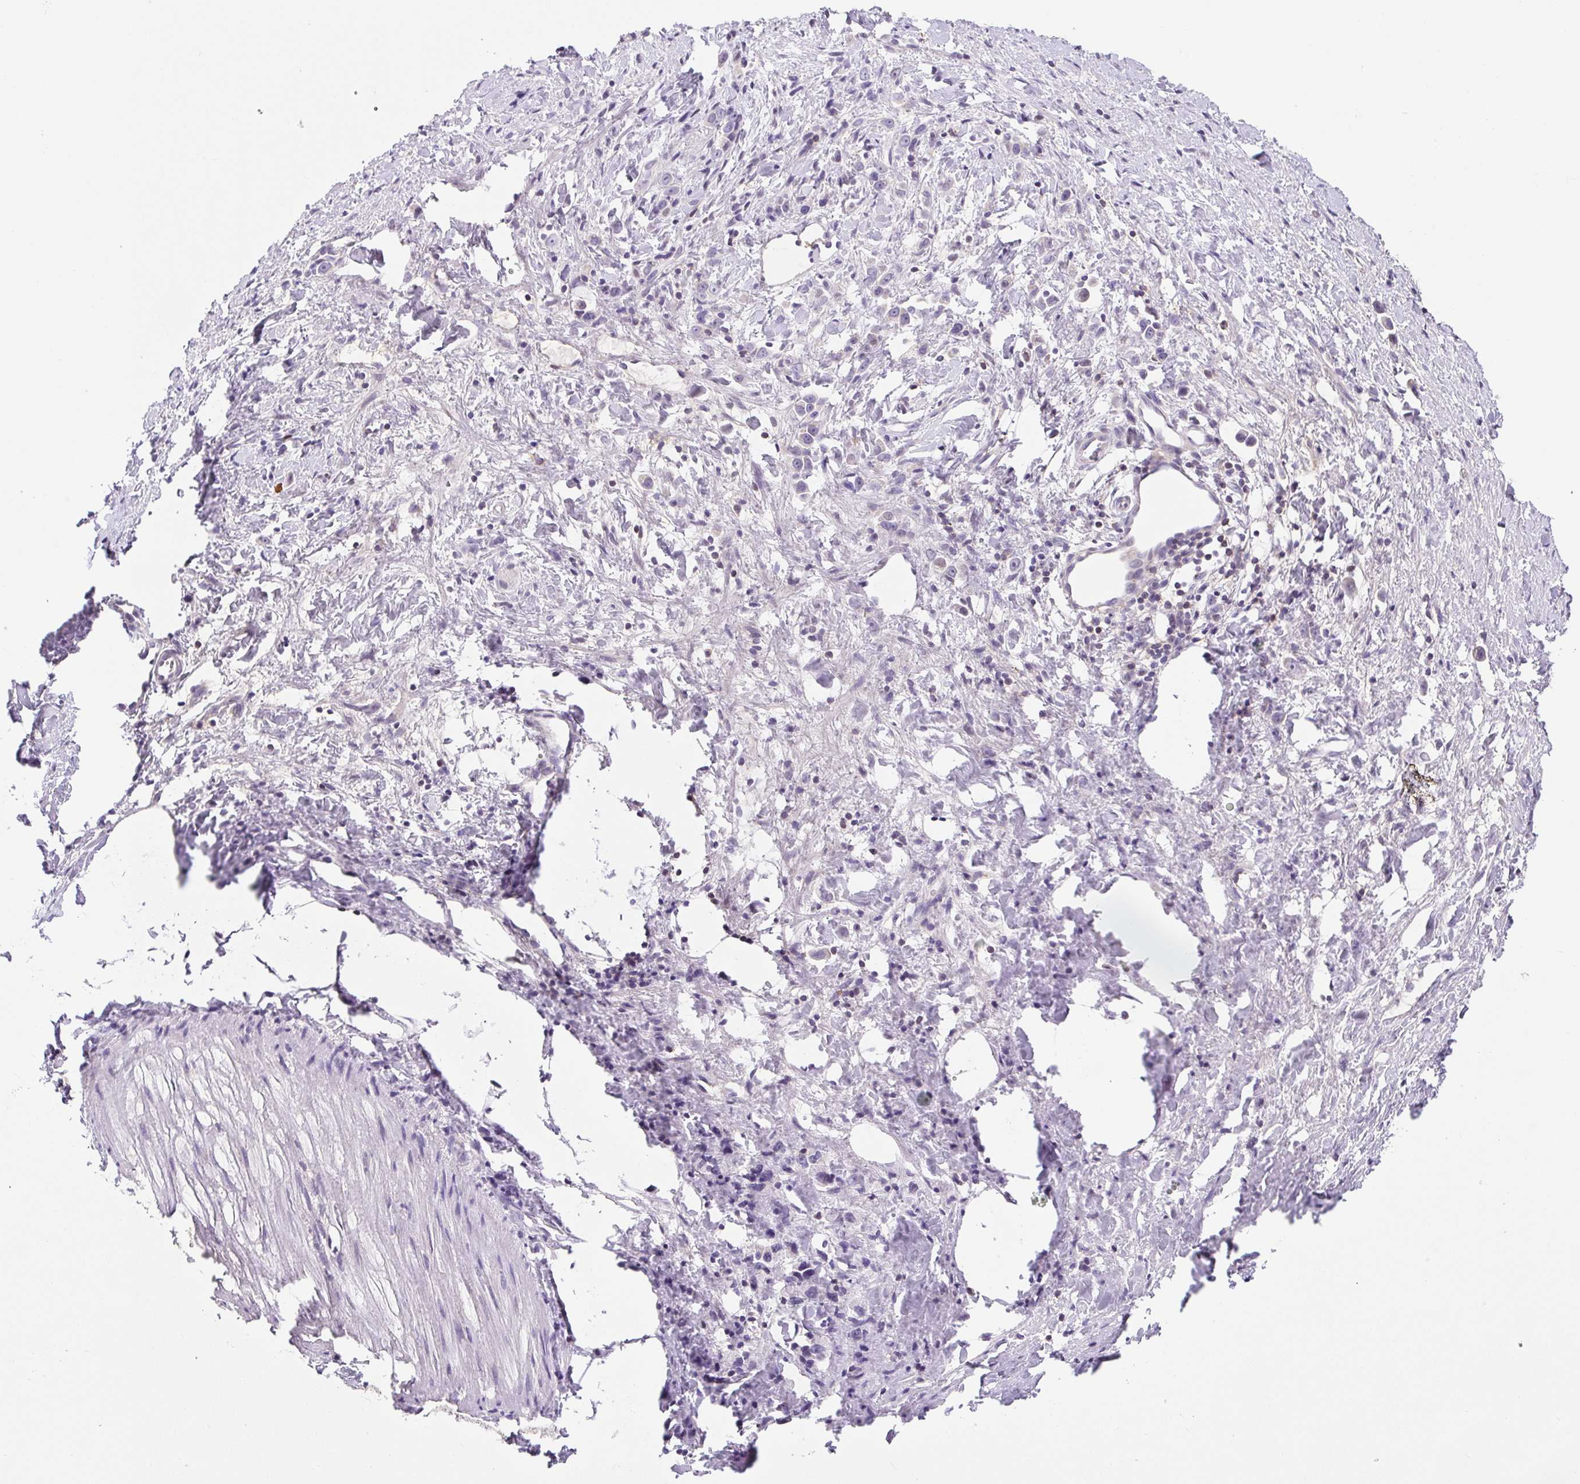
{"staining": {"intensity": "negative", "quantity": "none", "location": "none"}, "tissue": "stomach cancer", "cell_type": "Tumor cells", "image_type": "cancer", "snomed": [{"axis": "morphology", "description": "Adenocarcinoma, NOS"}, {"axis": "topography", "description": "Stomach"}], "caption": "Immunohistochemistry (IHC) micrograph of human adenocarcinoma (stomach) stained for a protein (brown), which displays no staining in tumor cells. (DAB (3,3'-diaminobenzidine) immunohistochemistry (IHC), high magnification).", "gene": "TPRG1", "patient": {"sex": "male", "age": 47}}